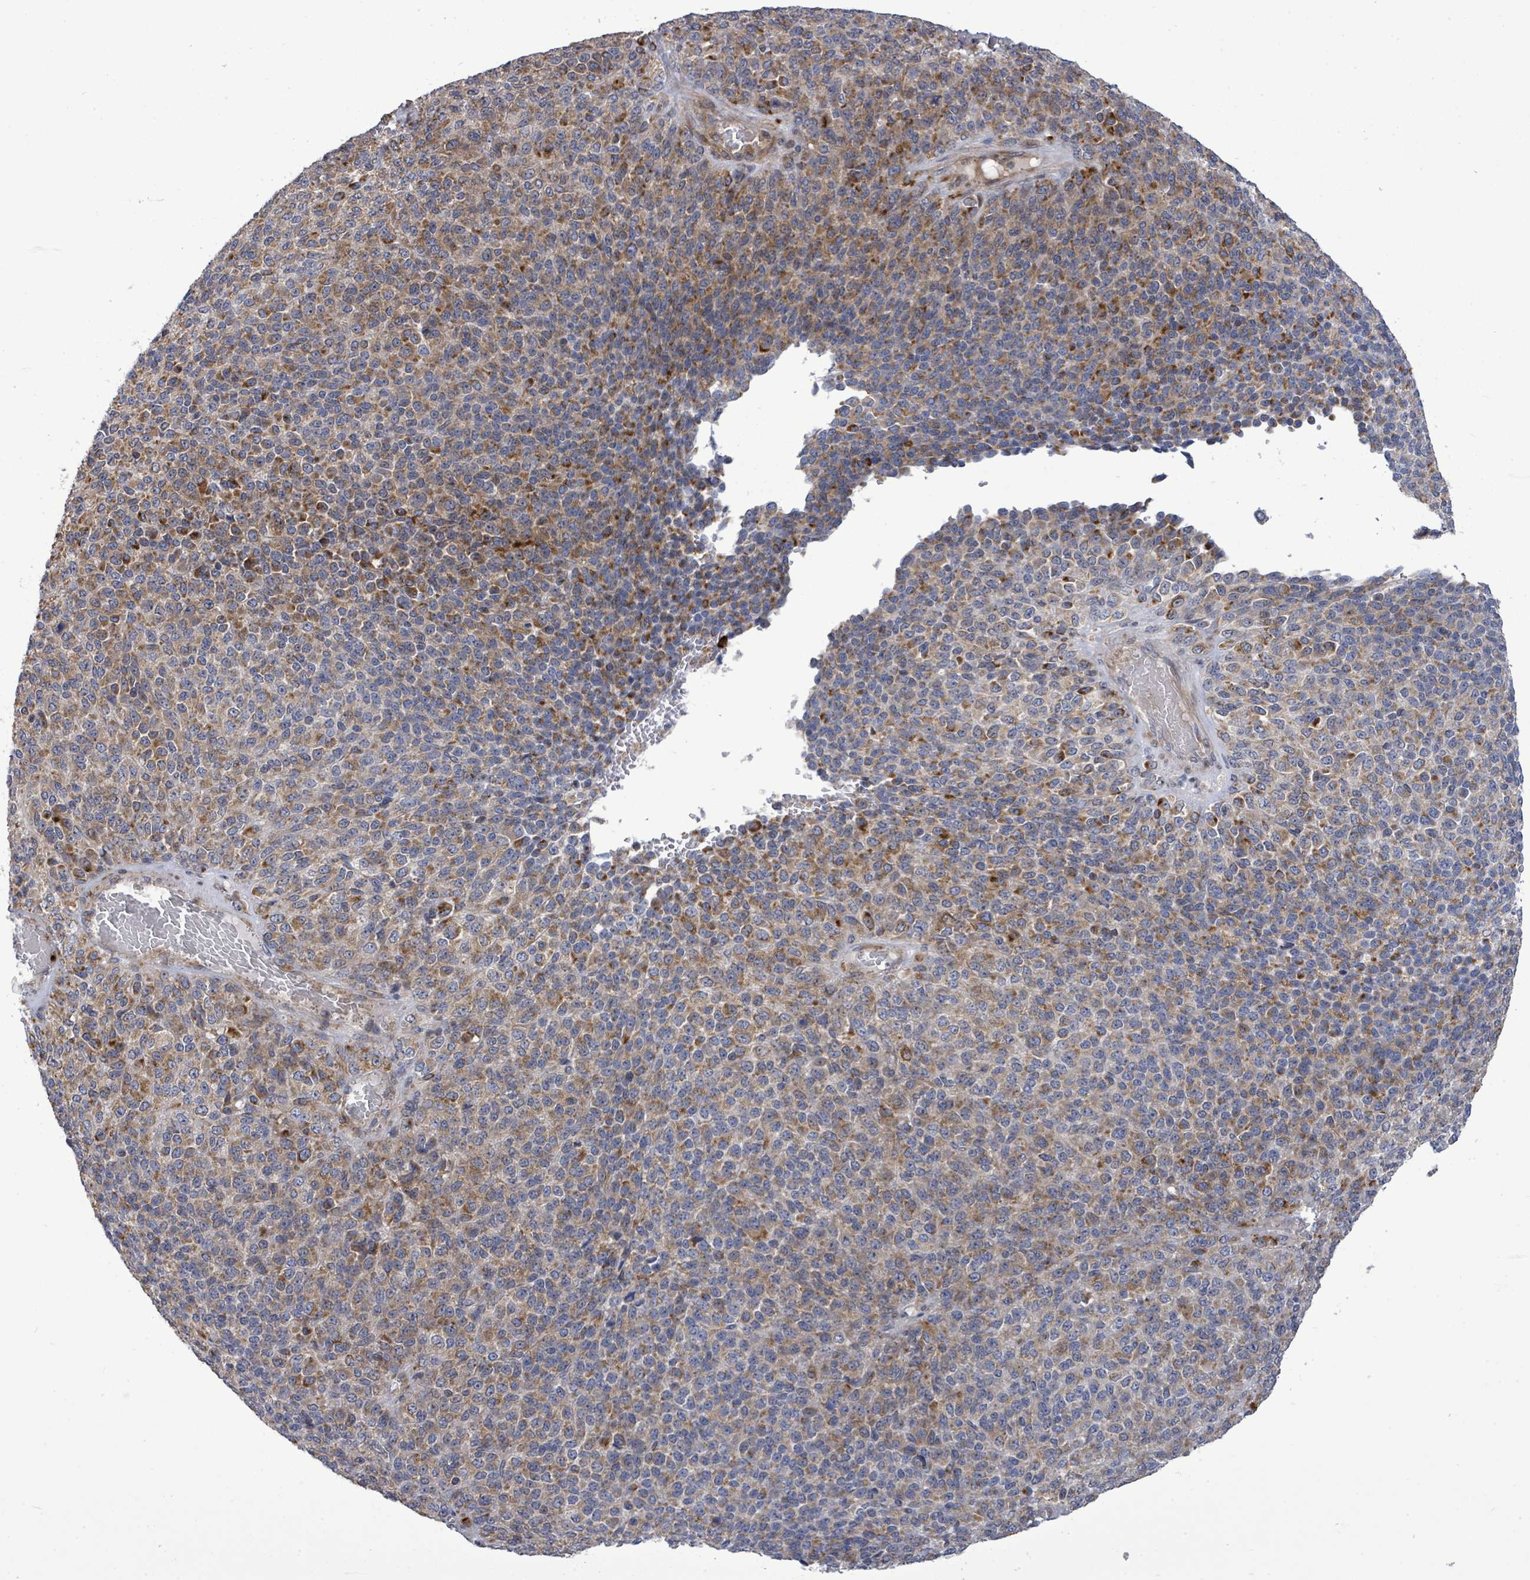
{"staining": {"intensity": "moderate", "quantity": ">75%", "location": "cytoplasmic/membranous"}, "tissue": "melanoma", "cell_type": "Tumor cells", "image_type": "cancer", "snomed": [{"axis": "morphology", "description": "Malignant melanoma, Metastatic site"}, {"axis": "topography", "description": "Brain"}], "caption": "Melanoma stained for a protein (brown) shows moderate cytoplasmic/membranous positive staining in approximately >75% of tumor cells.", "gene": "SAR1A", "patient": {"sex": "female", "age": 56}}